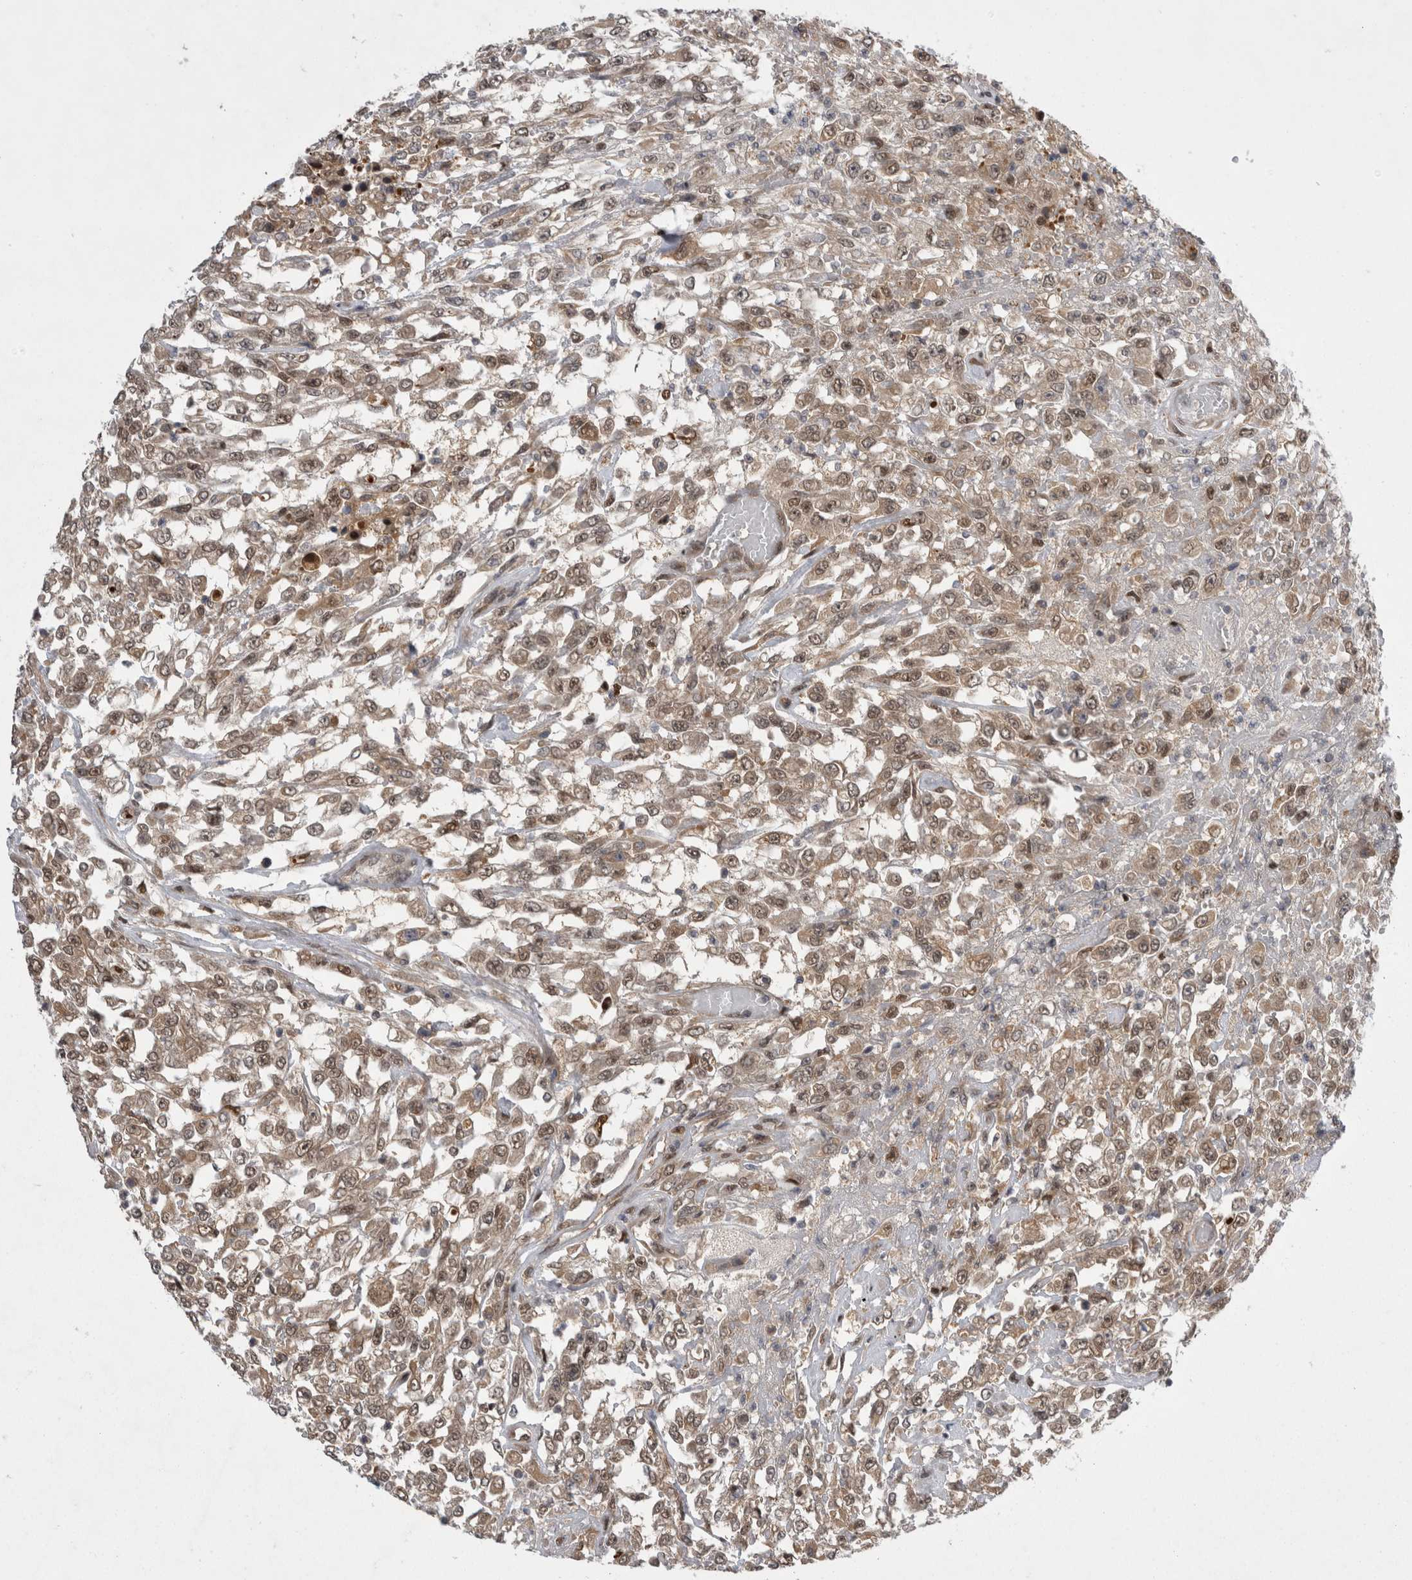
{"staining": {"intensity": "weak", "quantity": ">75%", "location": "nuclear"}, "tissue": "urothelial cancer", "cell_type": "Tumor cells", "image_type": "cancer", "snomed": [{"axis": "morphology", "description": "Urothelial carcinoma, High grade"}, {"axis": "topography", "description": "Urinary bladder"}], "caption": "Urothelial cancer stained for a protein (brown) reveals weak nuclear positive expression in about >75% of tumor cells.", "gene": "PSMB2", "patient": {"sex": "male", "age": 46}}